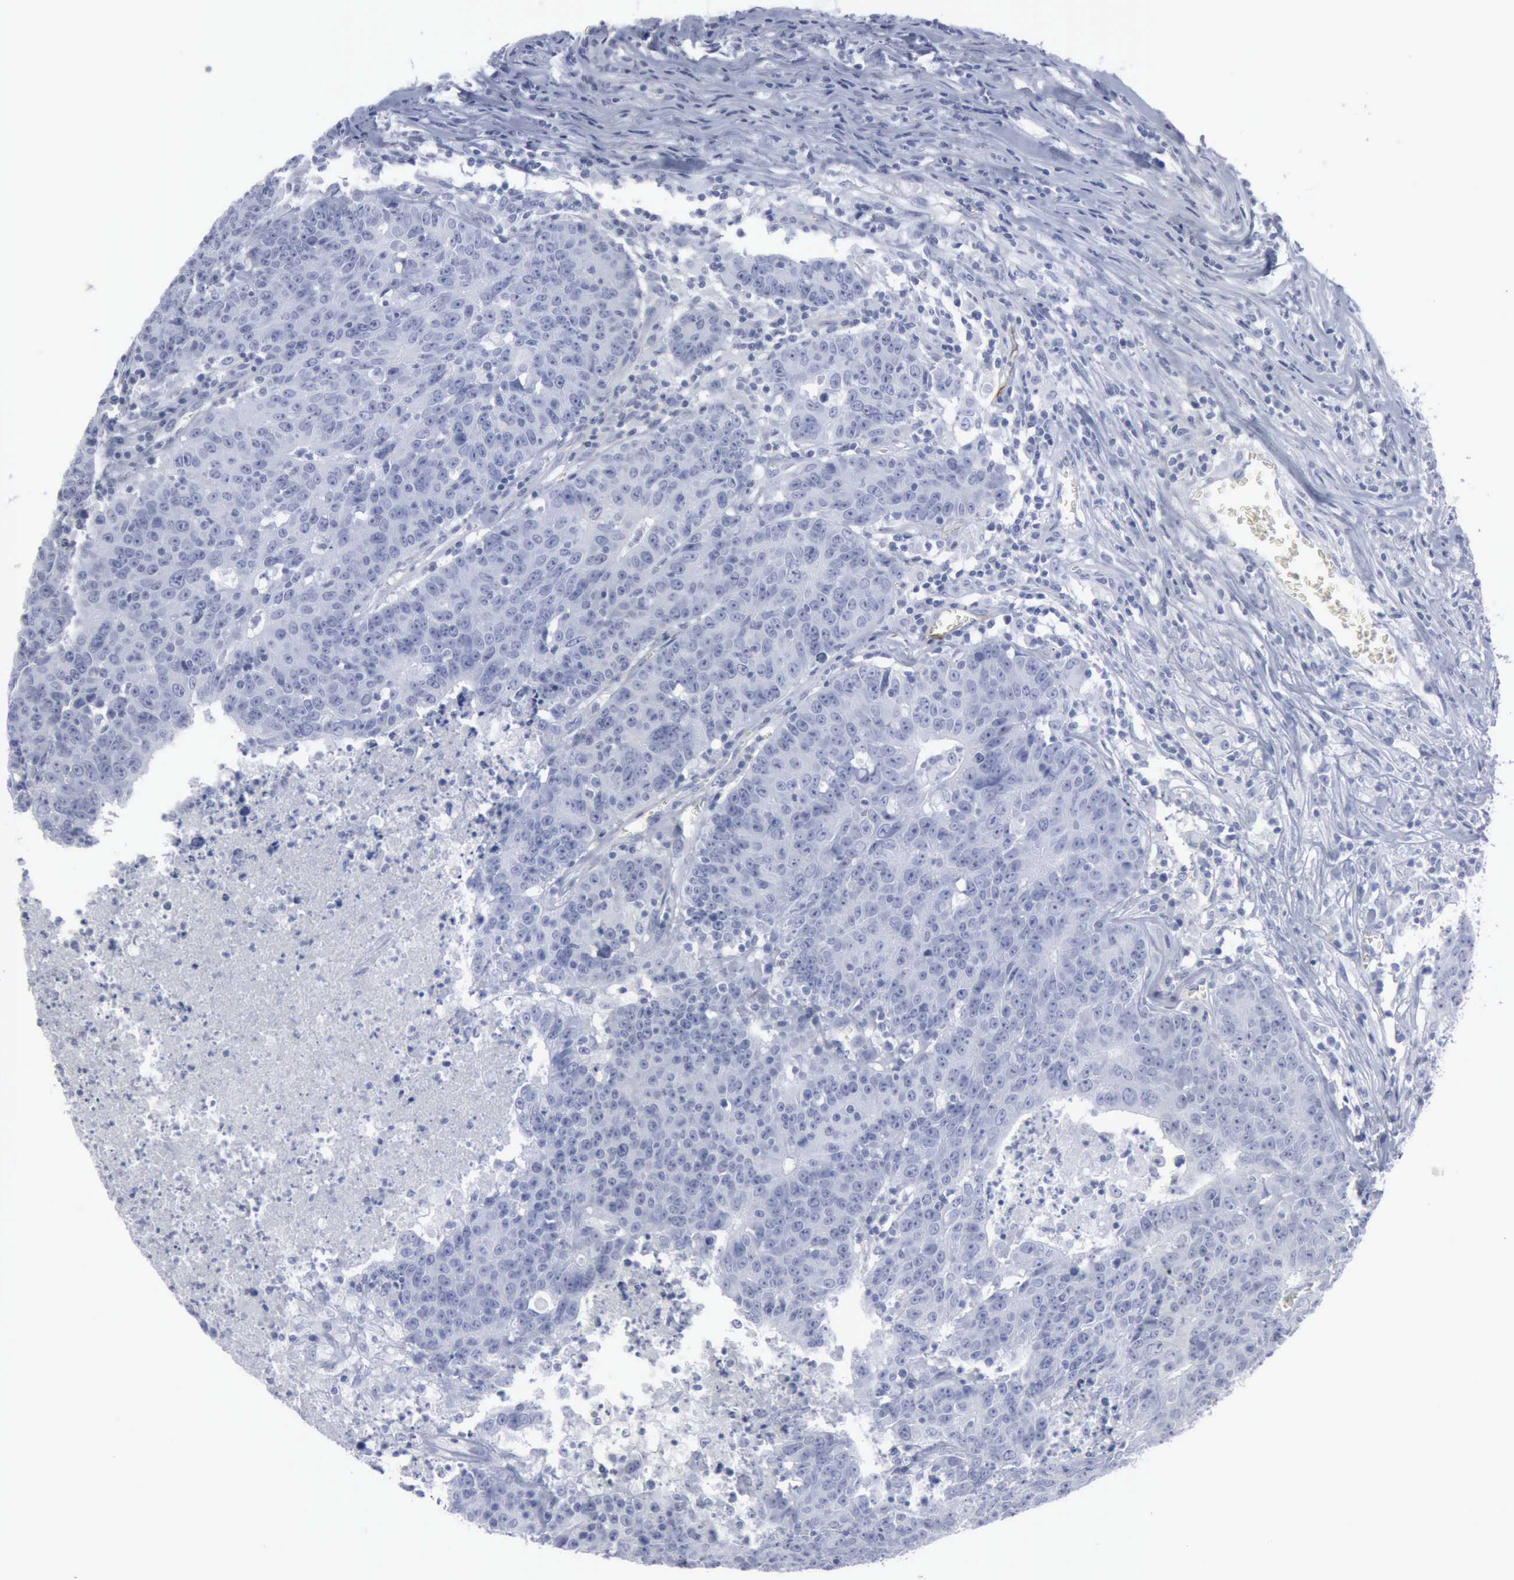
{"staining": {"intensity": "negative", "quantity": "none", "location": "none"}, "tissue": "colorectal cancer", "cell_type": "Tumor cells", "image_type": "cancer", "snomed": [{"axis": "morphology", "description": "Adenocarcinoma, NOS"}, {"axis": "topography", "description": "Colon"}], "caption": "Colorectal cancer was stained to show a protein in brown. There is no significant positivity in tumor cells.", "gene": "VCAM1", "patient": {"sex": "female", "age": 53}}